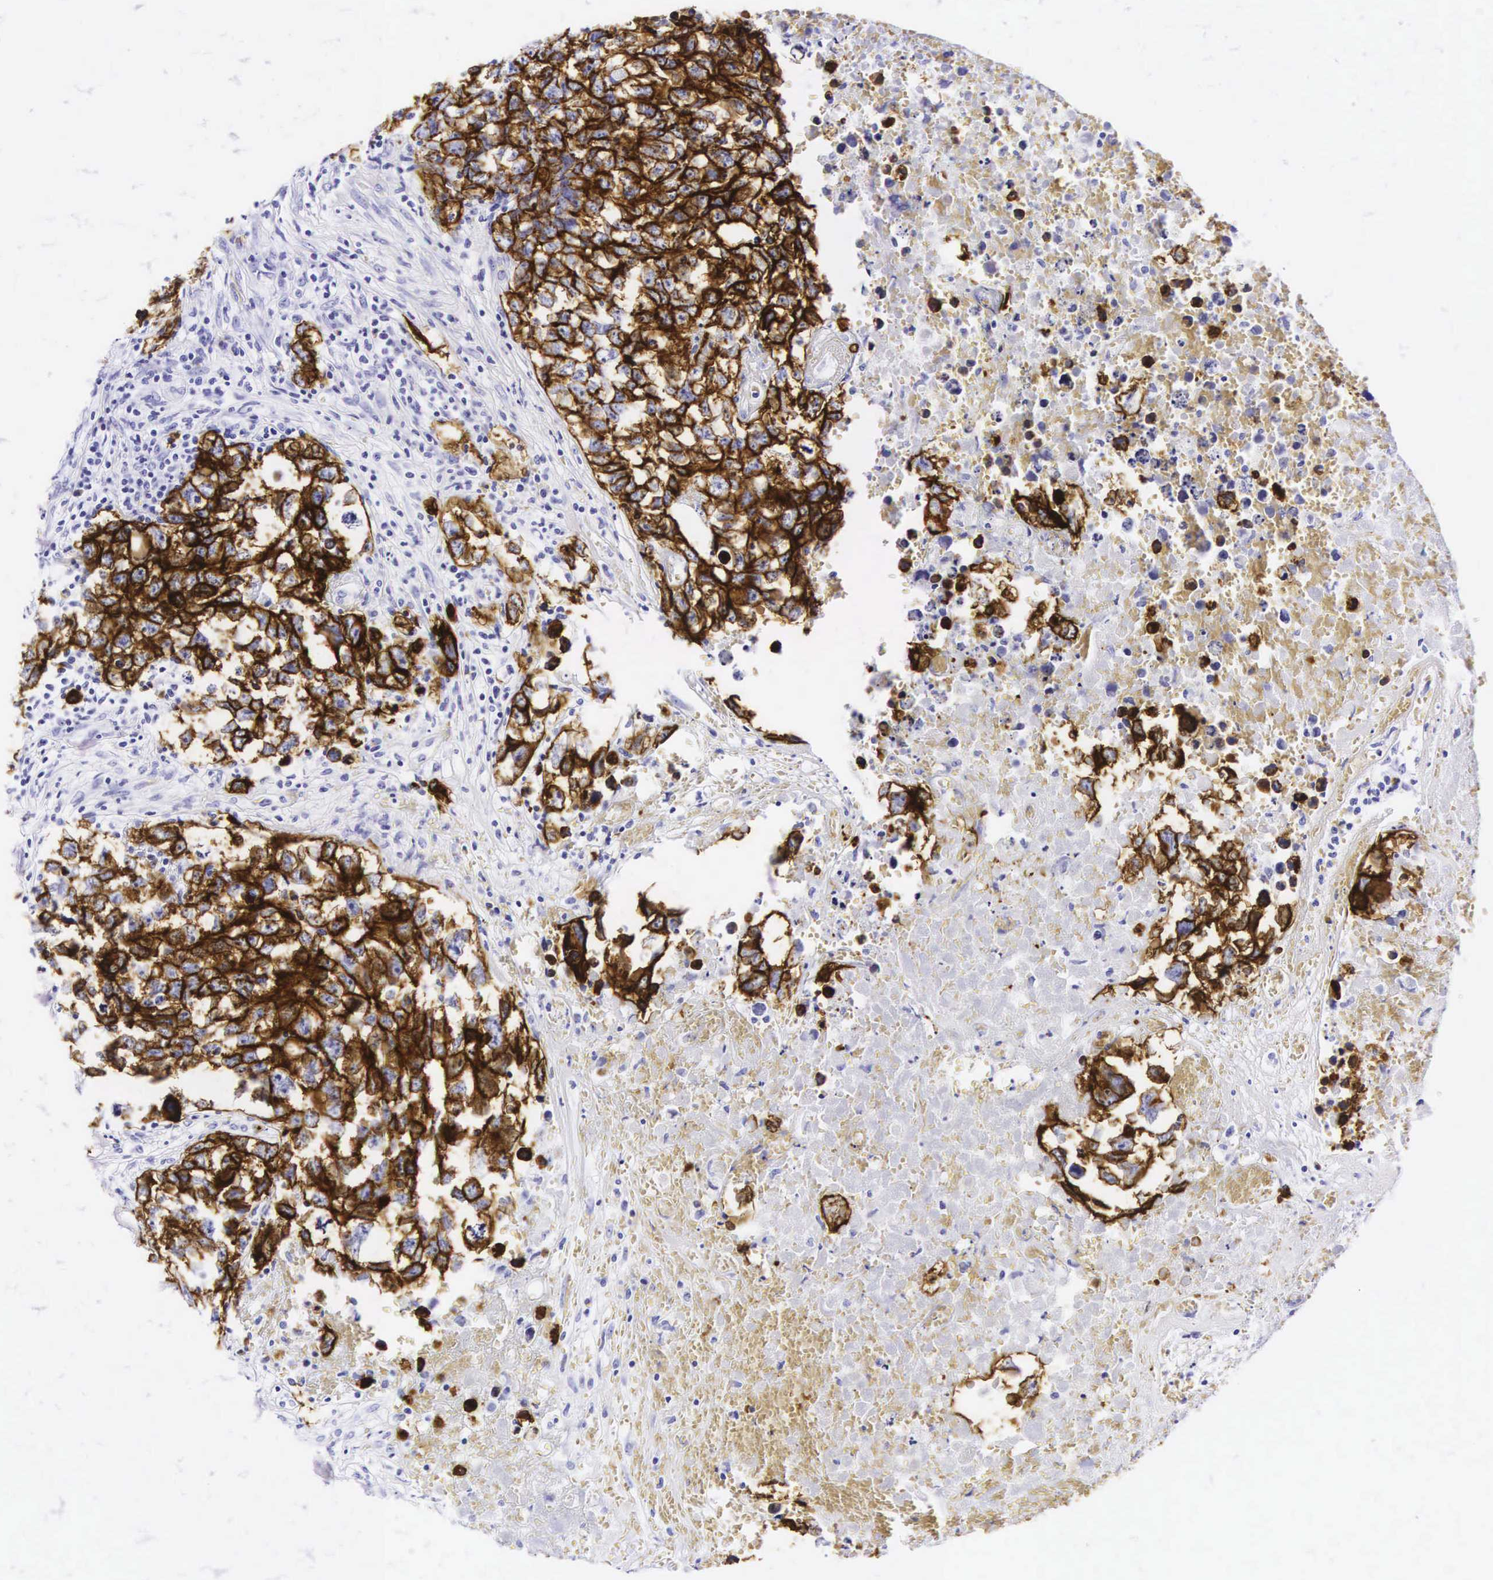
{"staining": {"intensity": "strong", "quantity": ">75%", "location": "cytoplasmic/membranous"}, "tissue": "testis cancer", "cell_type": "Tumor cells", "image_type": "cancer", "snomed": [{"axis": "morphology", "description": "Carcinoma, Embryonal, NOS"}, {"axis": "topography", "description": "Testis"}], "caption": "IHC of human testis embryonal carcinoma displays high levels of strong cytoplasmic/membranous staining in about >75% of tumor cells.", "gene": "KRT18", "patient": {"sex": "male", "age": 31}}